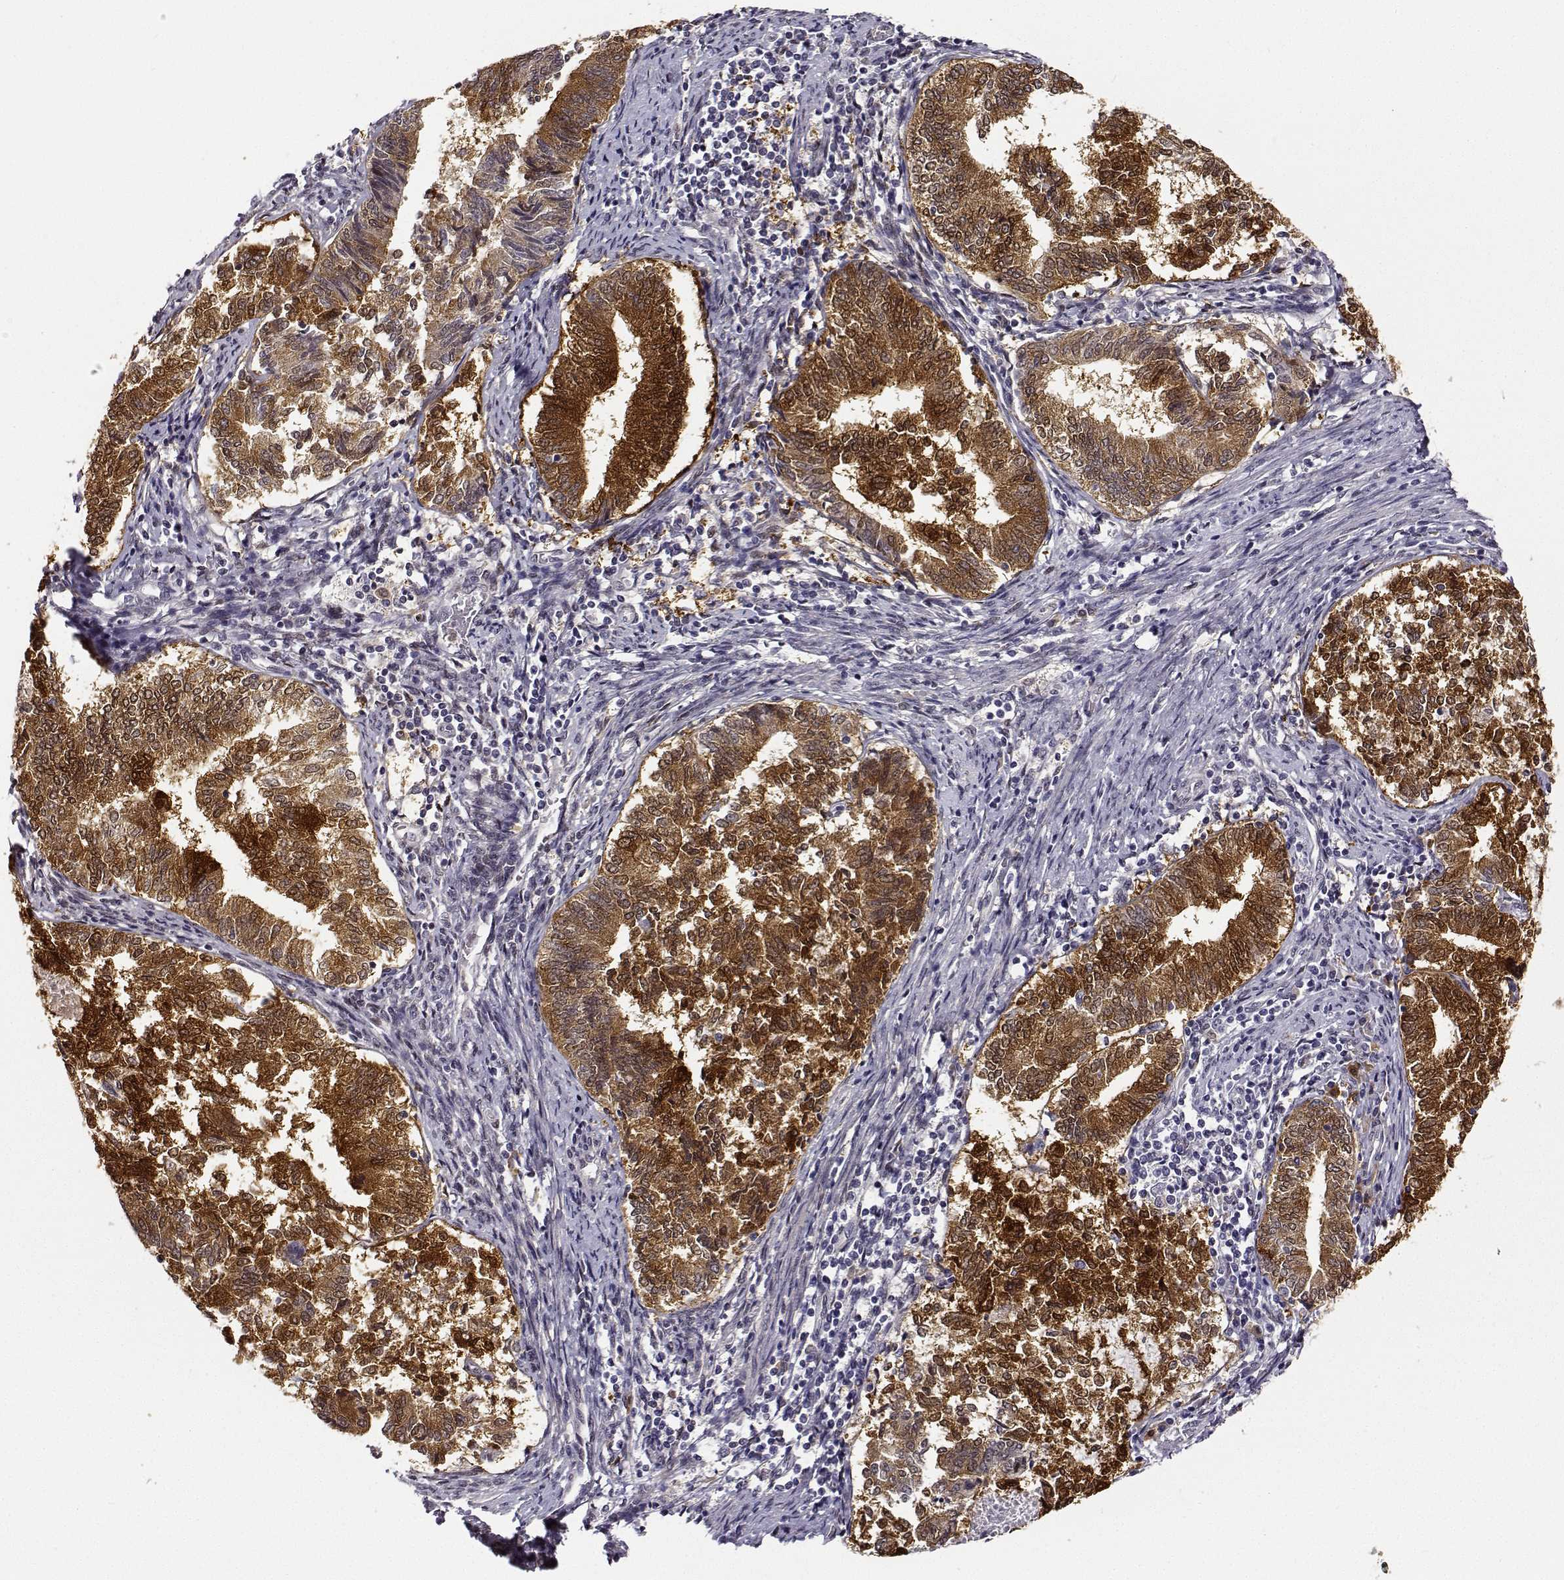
{"staining": {"intensity": "strong", "quantity": ">75%", "location": "cytoplasmic/membranous,nuclear"}, "tissue": "endometrial cancer", "cell_type": "Tumor cells", "image_type": "cancer", "snomed": [{"axis": "morphology", "description": "Adenocarcinoma, NOS"}, {"axis": "topography", "description": "Endometrium"}], "caption": "A micrograph of human endometrial cancer (adenocarcinoma) stained for a protein shows strong cytoplasmic/membranous and nuclear brown staining in tumor cells.", "gene": "PHGDH", "patient": {"sex": "female", "age": 65}}